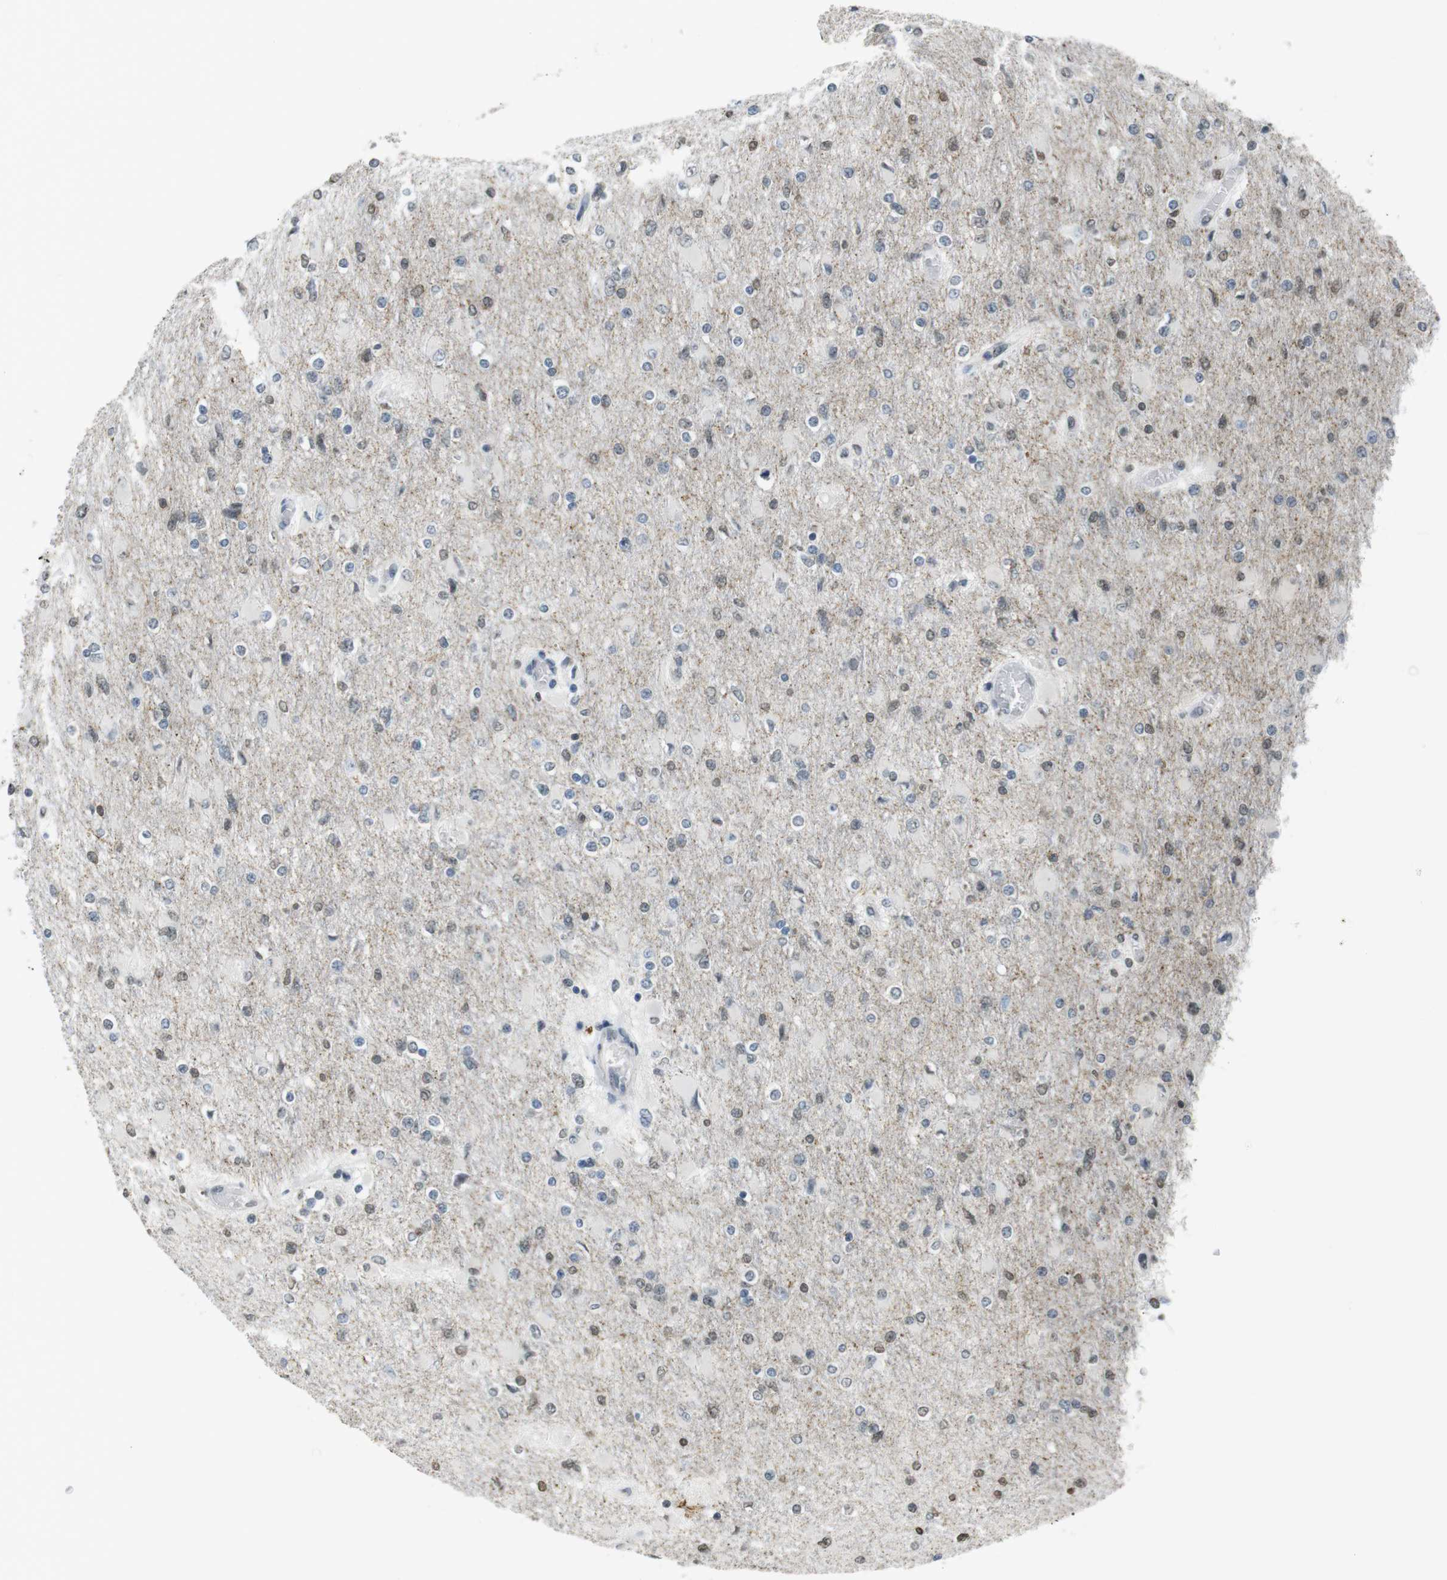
{"staining": {"intensity": "weak", "quantity": "25%-75%", "location": "nuclear"}, "tissue": "glioma", "cell_type": "Tumor cells", "image_type": "cancer", "snomed": [{"axis": "morphology", "description": "Glioma, malignant, High grade"}, {"axis": "topography", "description": "Cerebral cortex"}], "caption": "Brown immunohistochemical staining in human glioma shows weak nuclear staining in approximately 25%-75% of tumor cells.", "gene": "USP7", "patient": {"sex": "female", "age": 36}}